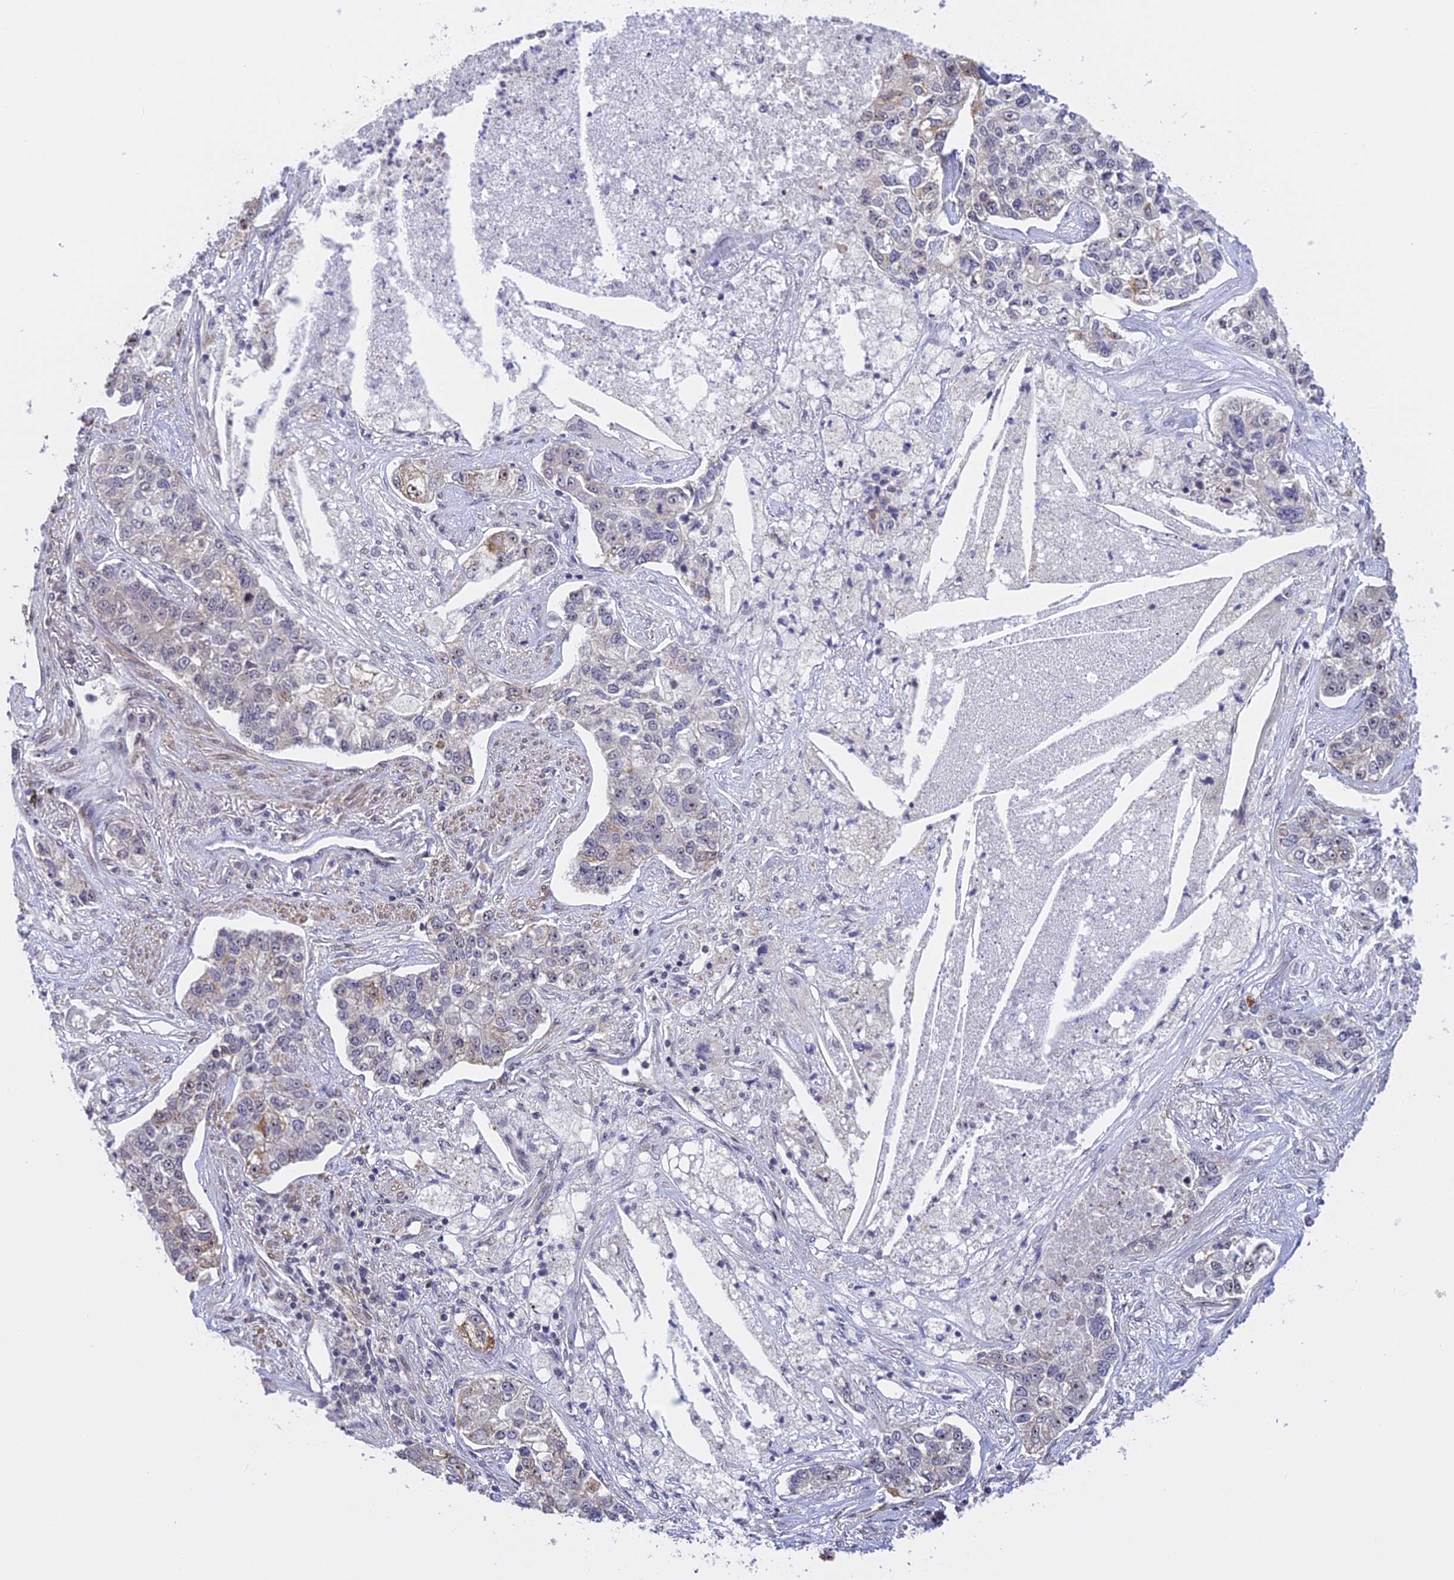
{"staining": {"intensity": "negative", "quantity": "none", "location": "none"}, "tissue": "lung cancer", "cell_type": "Tumor cells", "image_type": "cancer", "snomed": [{"axis": "morphology", "description": "Adenocarcinoma, NOS"}, {"axis": "topography", "description": "Lung"}], "caption": "High power microscopy photomicrograph of an immunohistochemistry (IHC) photomicrograph of lung cancer, revealing no significant positivity in tumor cells.", "gene": "MGA", "patient": {"sex": "male", "age": 49}}